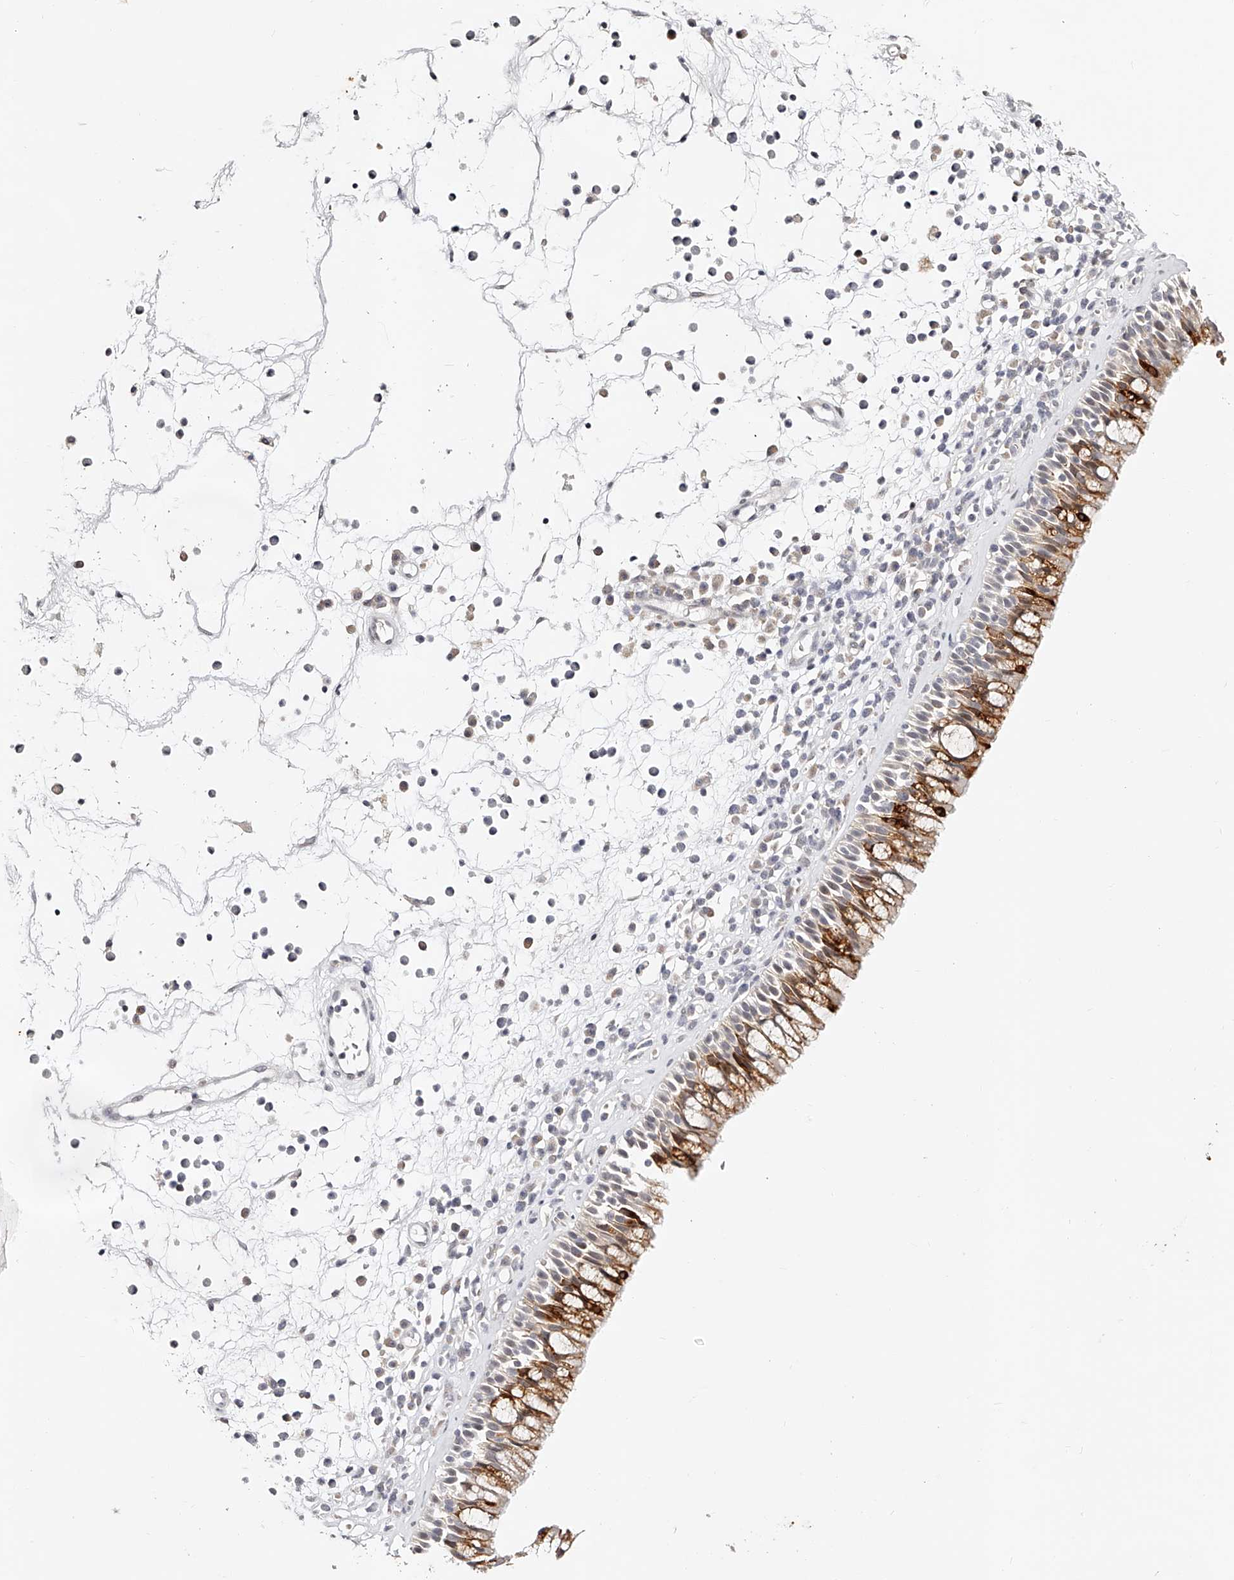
{"staining": {"intensity": "moderate", "quantity": "25%-75%", "location": "cytoplasmic/membranous"}, "tissue": "nasopharynx", "cell_type": "Respiratory epithelial cells", "image_type": "normal", "snomed": [{"axis": "morphology", "description": "Normal tissue, NOS"}, {"axis": "morphology", "description": "Inflammation, NOS"}, {"axis": "morphology", "description": "Malignant melanoma, Metastatic site"}, {"axis": "topography", "description": "Nasopharynx"}], "caption": "Nasopharynx stained for a protein (brown) exhibits moderate cytoplasmic/membranous positive positivity in about 25%-75% of respiratory epithelial cells.", "gene": "USF3", "patient": {"sex": "male", "age": 70}}